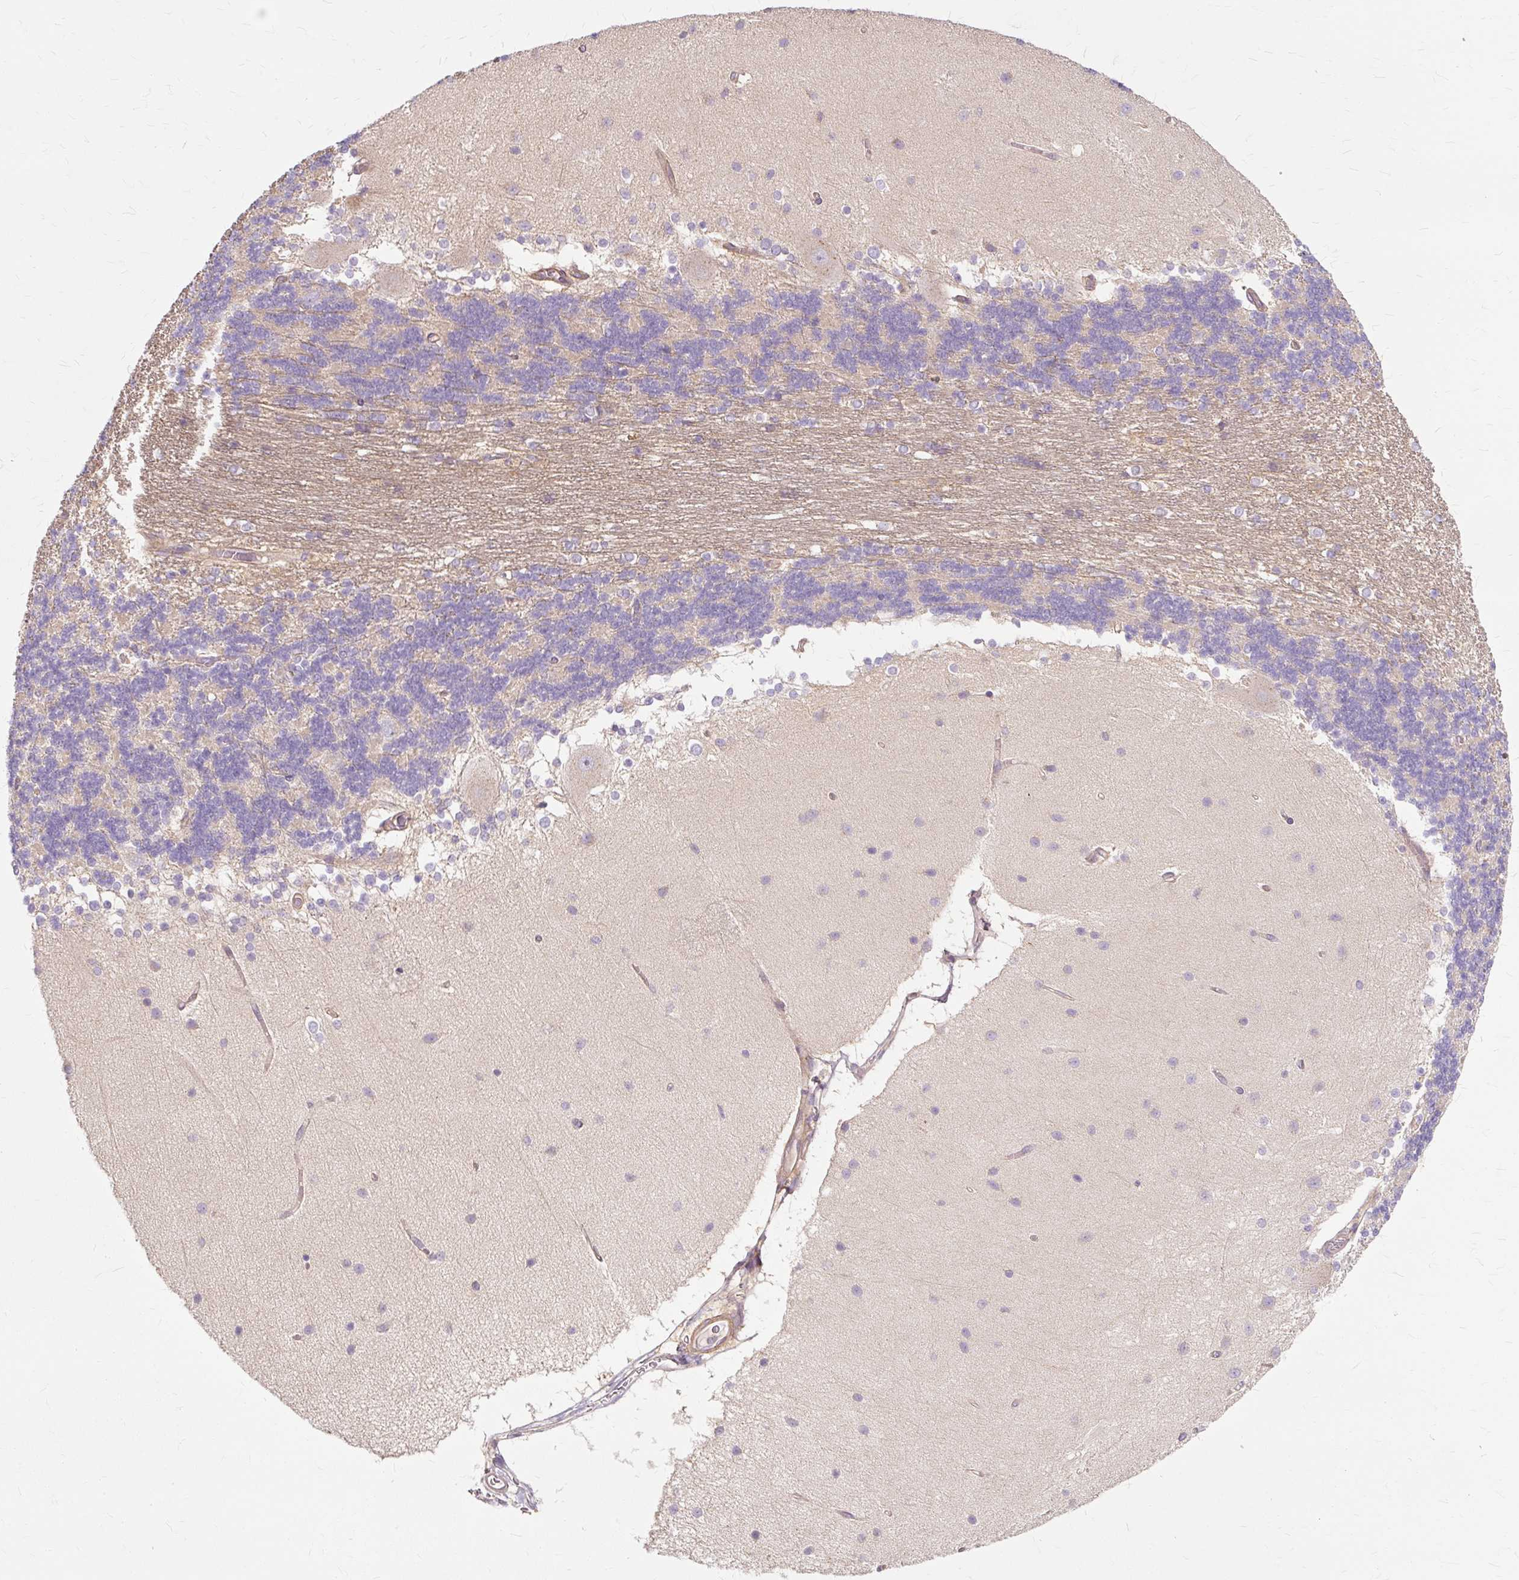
{"staining": {"intensity": "negative", "quantity": "none", "location": "none"}, "tissue": "cerebellum", "cell_type": "Cells in granular layer", "image_type": "normal", "snomed": [{"axis": "morphology", "description": "Normal tissue, NOS"}, {"axis": "topography", "description": "Cerebellum"}], "caption": "This is an immunohistochemistry histopathology image of unremarkable human cerebellum. There is no positivity in cells in granular layer.", "gene": "TSPAN8", "patient": {"sex": "female", "age": 54}}